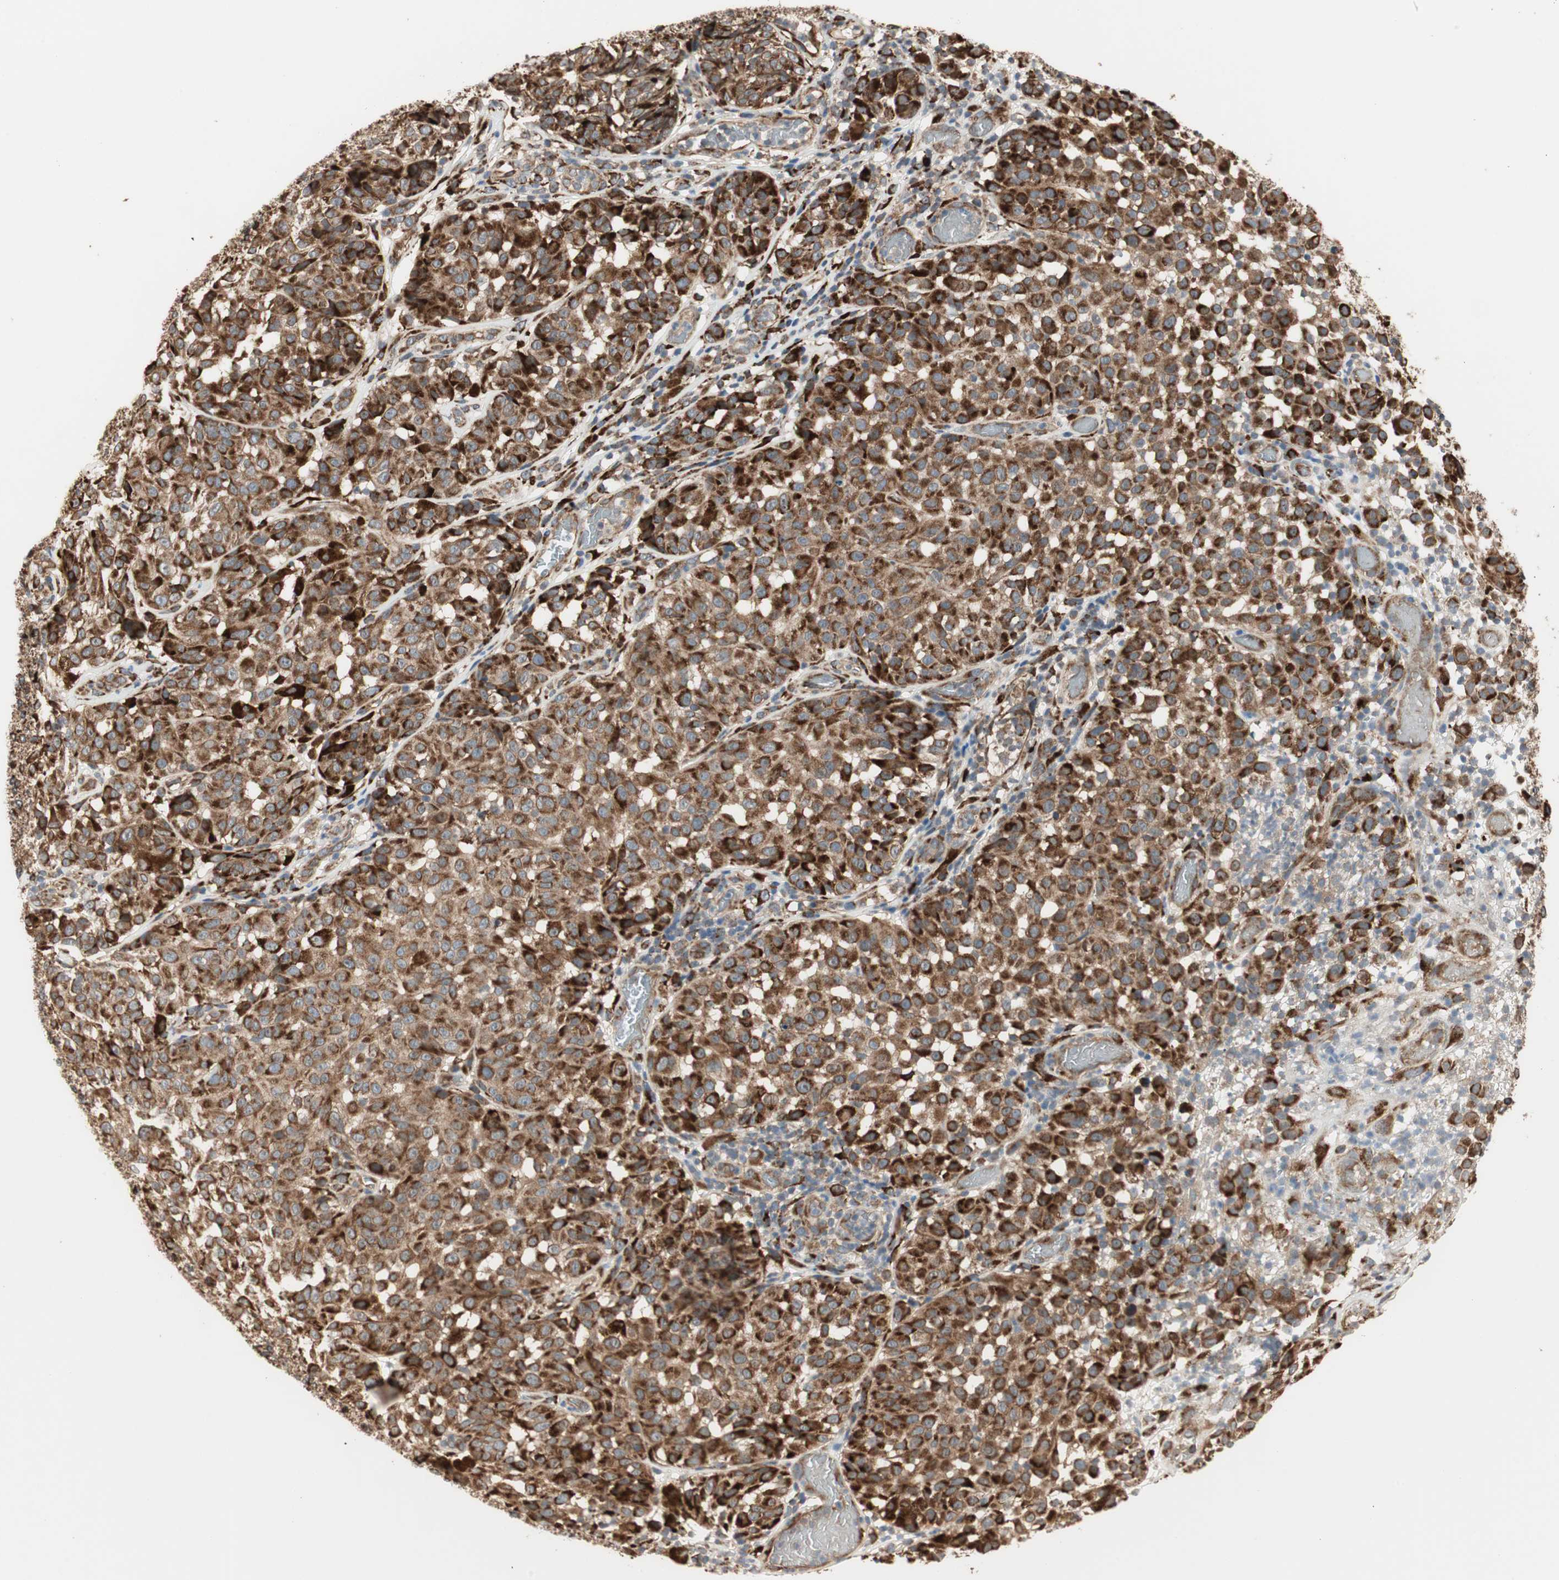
{"staining": {"intensity": "strong", "quantity": ">75%", "location": "cytoplasmic/membranous"}, "tissue": "melanoma", "cell_type": "Tumor cells", "image_type": "cancer", "snomed": [{"axis": "morphology", "description": "Malignant melanoma, NOS"}, {"axis": "topography", "description": "Skin"}], "caption": "DAB (3,3'-diaminobenzidine) immunohistochemical staining of human melanoma demonstrates strong cytoplasmic/membranous protein staining in about >75% of tumor cells. The staining was performed using DAB (3,3'-diaminobenzidine), with brown indicating positive protein expression. Nuclei are stained blue with hematoxylin.", "gene": "P4HA1", "patient": {"sex": "female", "age": 46}}